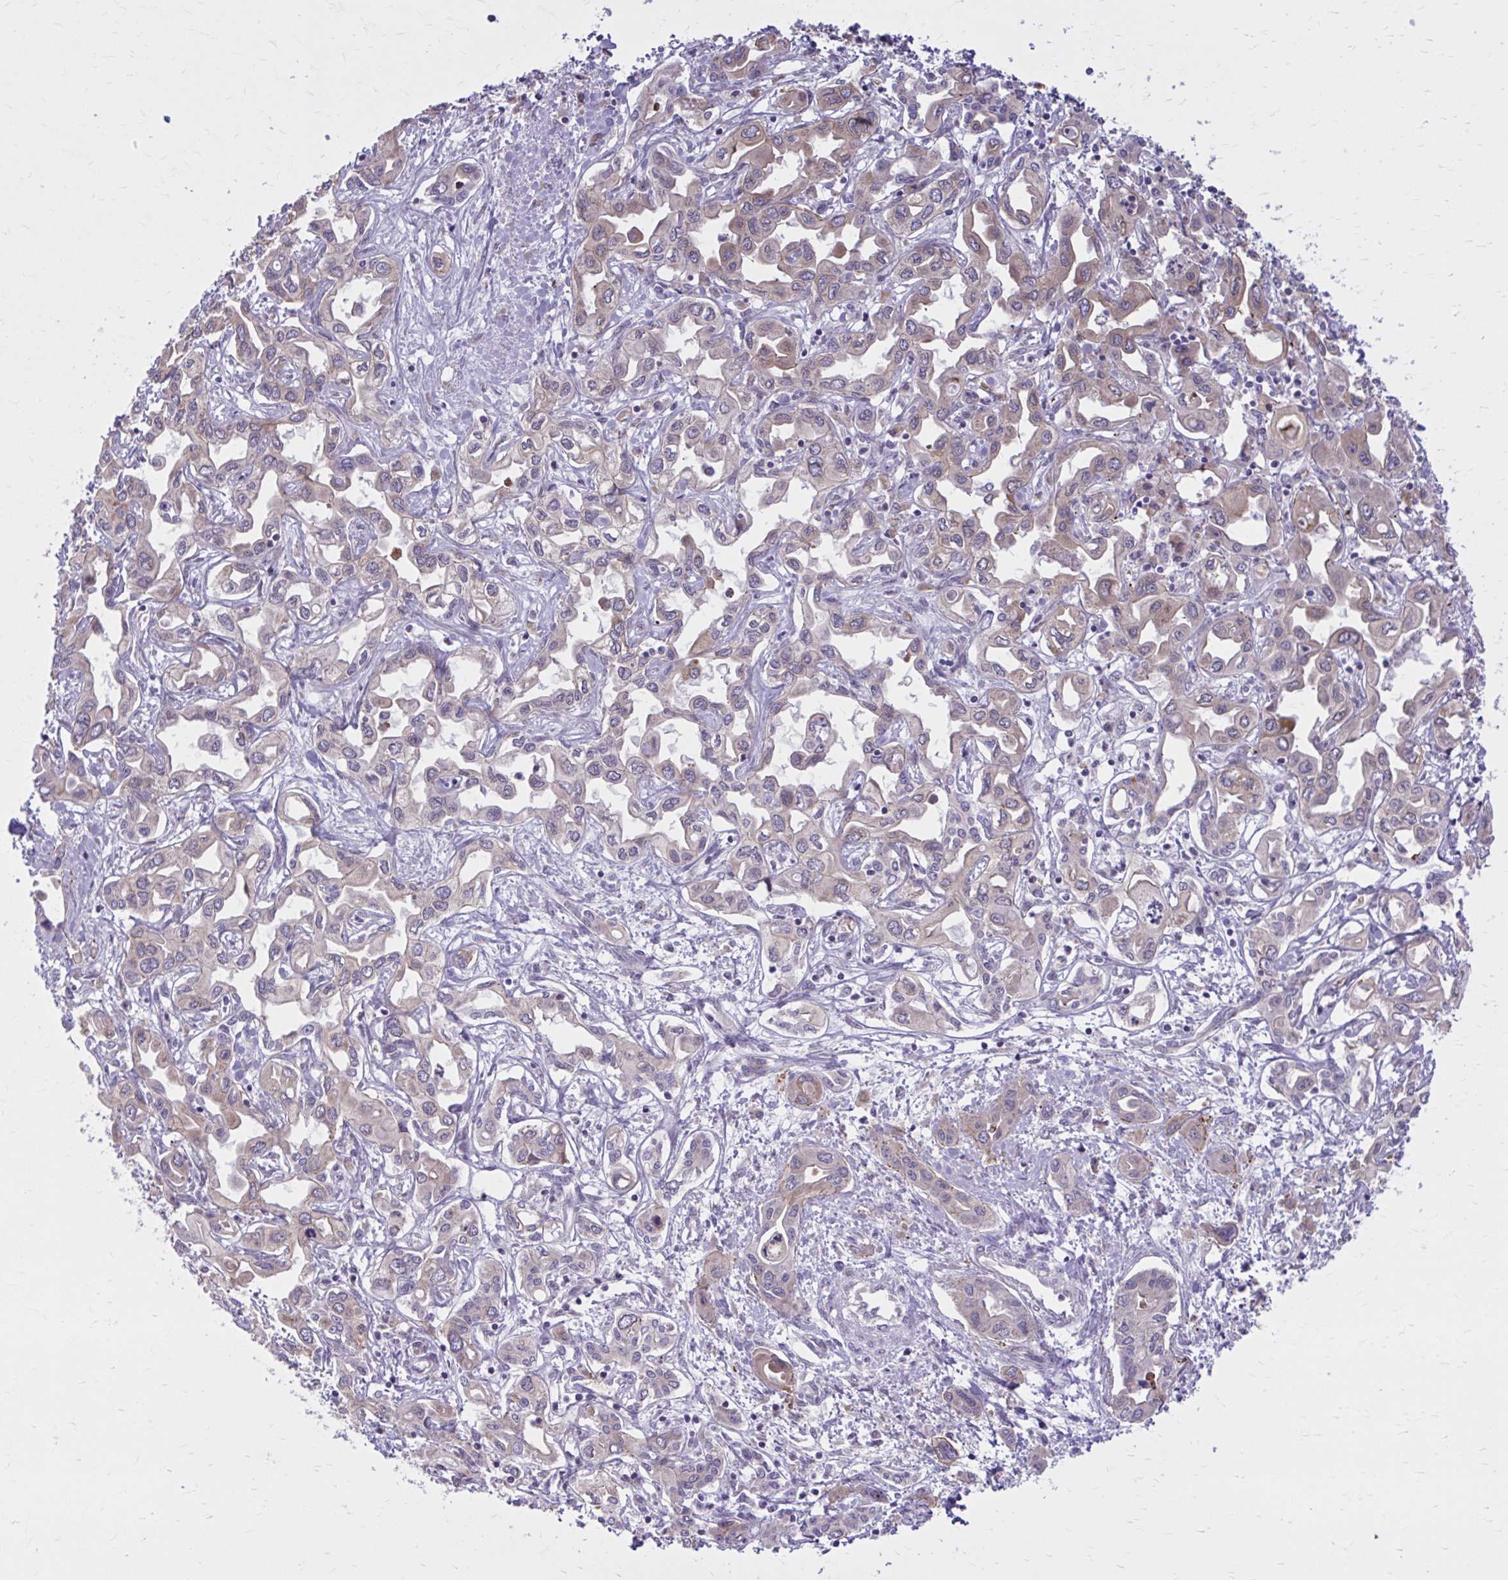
{"staining": {"intensity": "weak", "quantity": "25%-75%", "location": "cytoplasmic/membranous"}, "tissue": "liver cancer", "cell_type": "Tumor cells", "image_type": "cancer", "snomed": [{"axis": "morphology", "description": "Cholangiocarcinoma"}, {"axis": "topography", "description": "Liver"}], "caption": "High-magnification brightfield microscopy of liver cancer (cholangiocarcinoma) stained with DAB (brown) and counterstained with hematoxylin (blue). tumor cells exhibit weak cytoplasmic/membranous expression is identified in approximately25%-75% of cells.", "gene": "SNF8", "patient": {"sex": "female", "age": 64}}